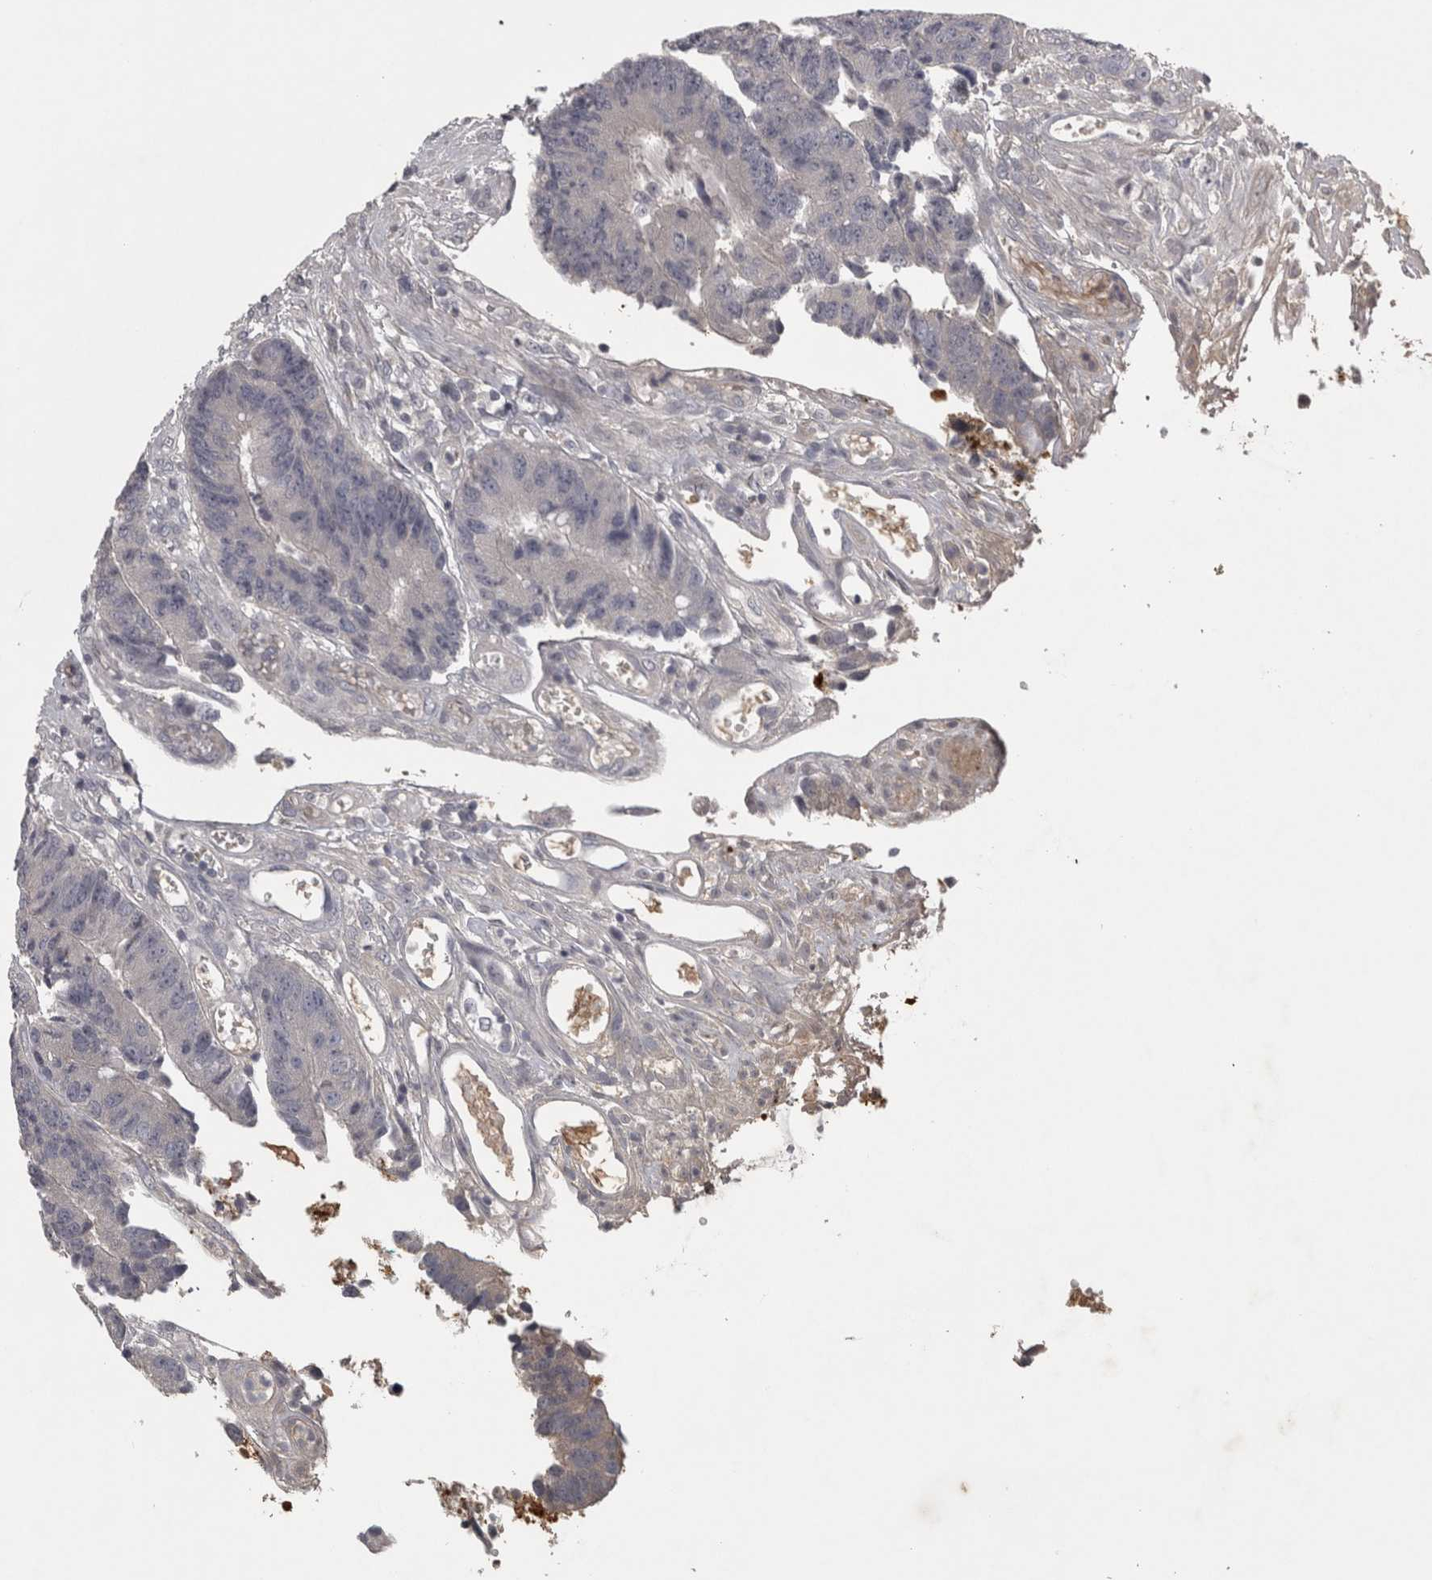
{"staining": {"intensity": "negative", "quantity": "none", "location": "none"}, "tissue": "colorectal cancer", "cell_type": "Tumor cells", "image_type": "cancer", "snomed": [{"axis": "morphology", "description": "Adenocarcinoma, NOS"}, {"axis": "topography", "description": "Rectum"}], "caption": "Micrograph shows no significant protein positivity in tumor cells of colorectal adenocarcinoma.", "gene": "ENPP7", "patient": {"sex": "male", "age": 84}}